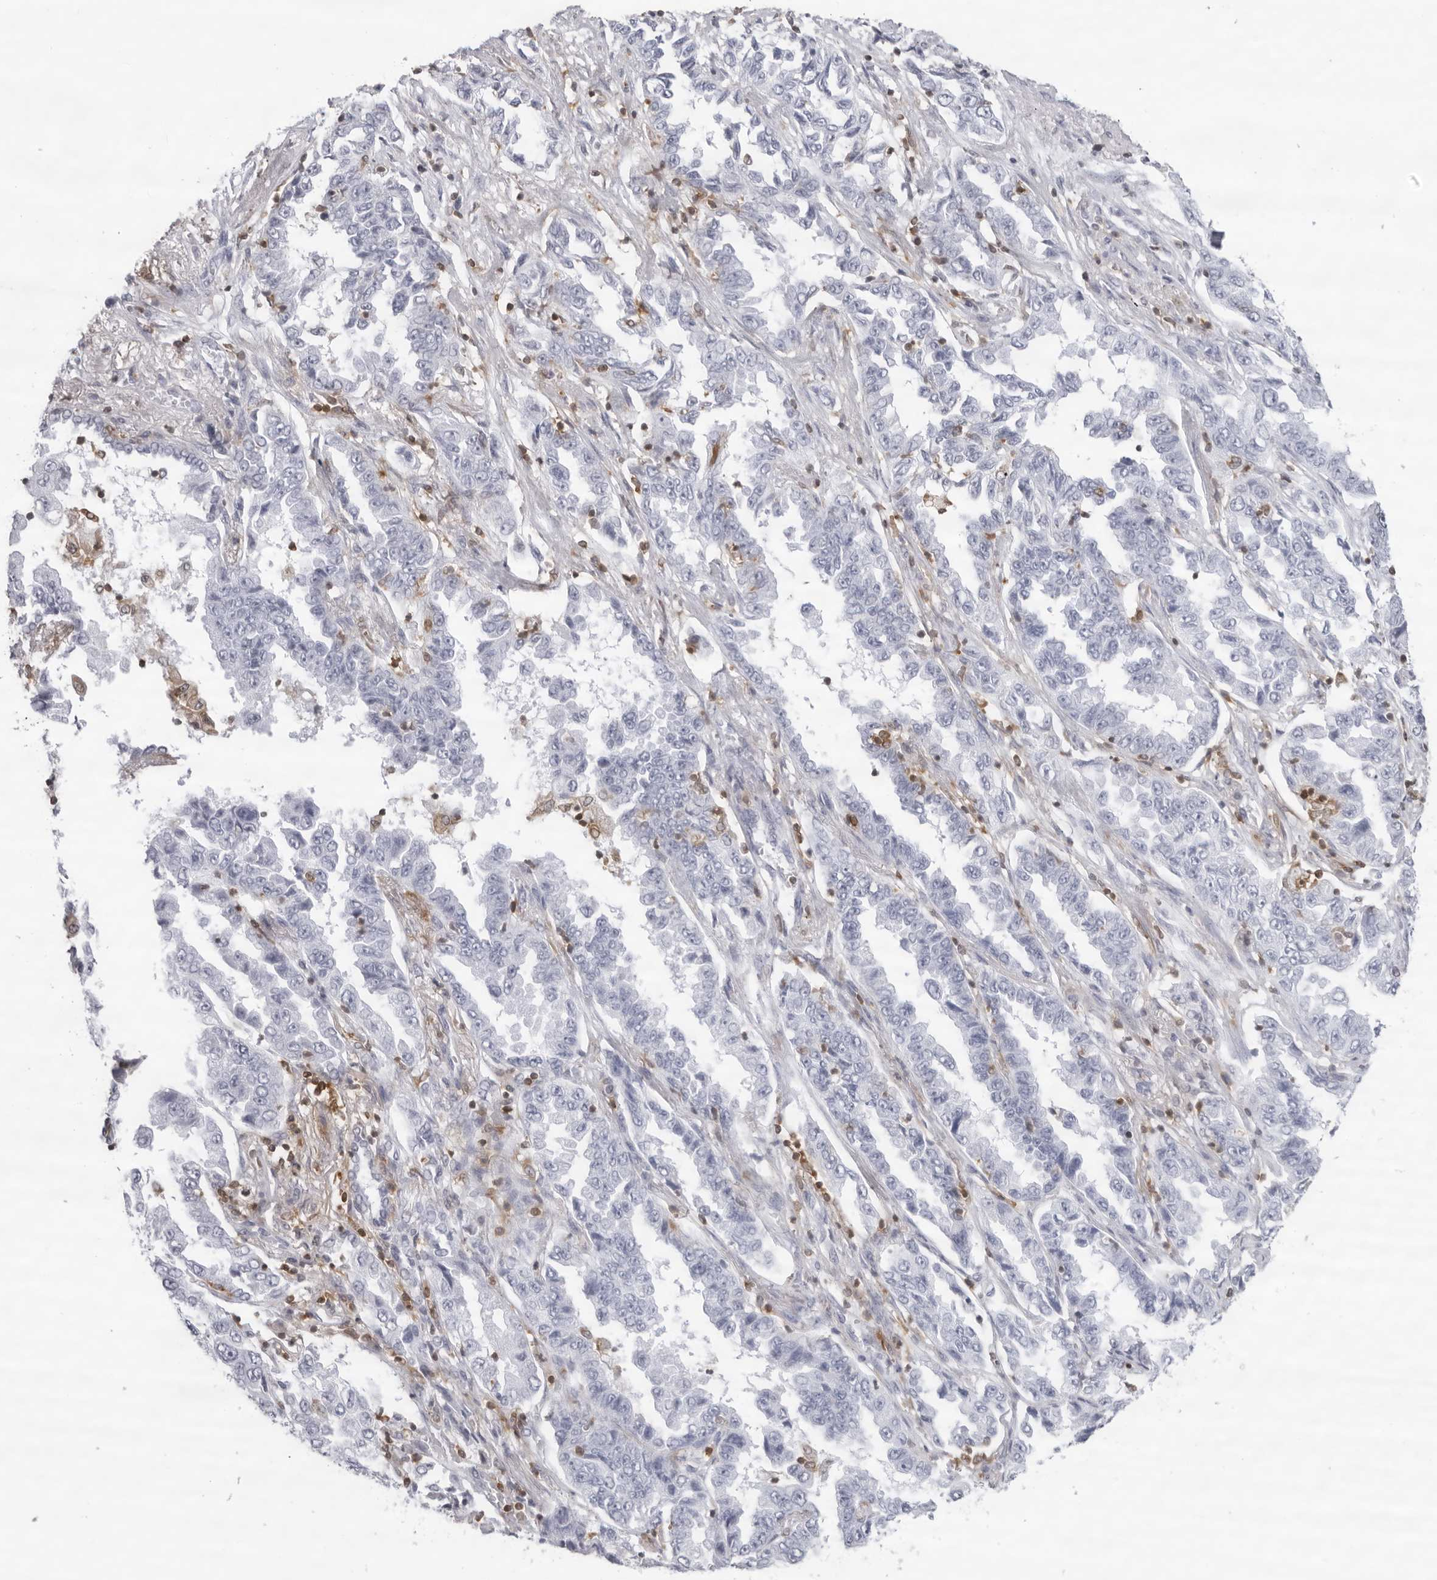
{"staining": {"intensity": "negative", "quantity": "none", "location": "none"}, "tissue": "lung cancer", "cell_type": "Tumor cells", "image_type": "cancer", "snomed": [{"axis": "morphology", "description": "Adenocarcinoma, NOS"}, {"axis": "topography", "description": "Lung"}], "caption": "This photomicrograph is of adenocarcinoma (lung) stained with IHC to label a protein in brown with the nuclei are counter-stained blue. There is no expression in tumor cells.", "gene": "FMNL1", "patient": {"sex": "female", "age": 51}}